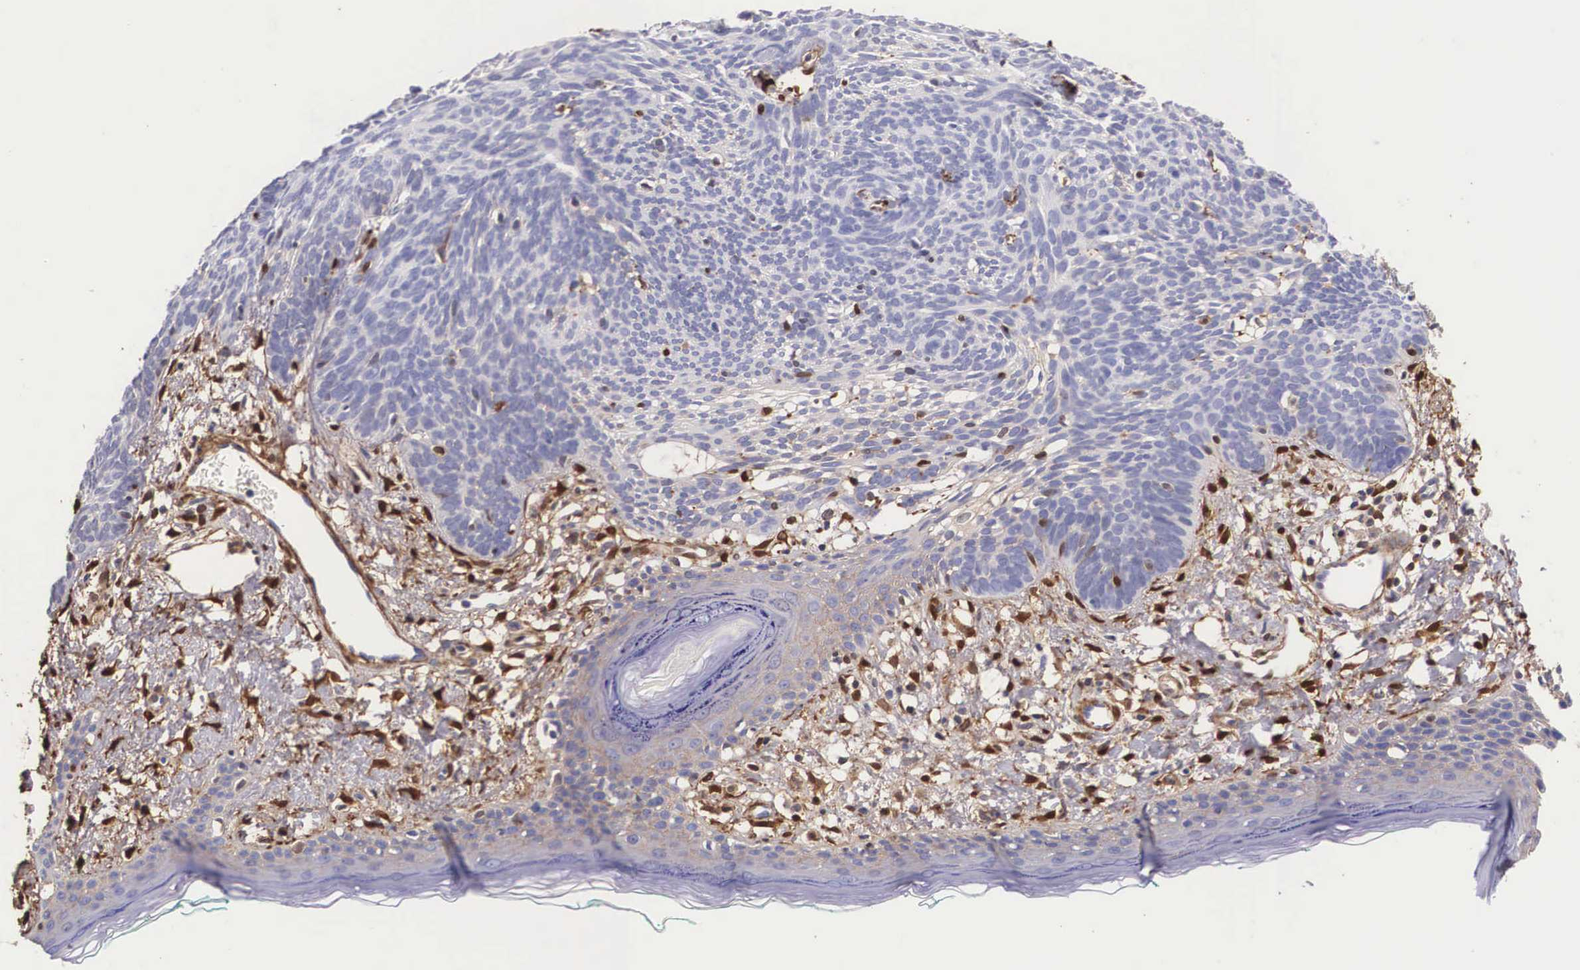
{"staining": {"intensity": "negative", "quantity": "none", "location": "none"}, "tissue": "skin cancer", "cell_type": "Tumor cells", "image_type": "cancer", "snomed": [{"axis": "morphology", "description": "Basal cell carcinoma"}, {"axis": "topography", "description": "Skin"}], "caption": "Protein analysis of basal cell carcinoma (skin) reveals no significant expression in tumor cells.", "gene": "LGALS1", "patient": {"sex": "female", "age": 81}}